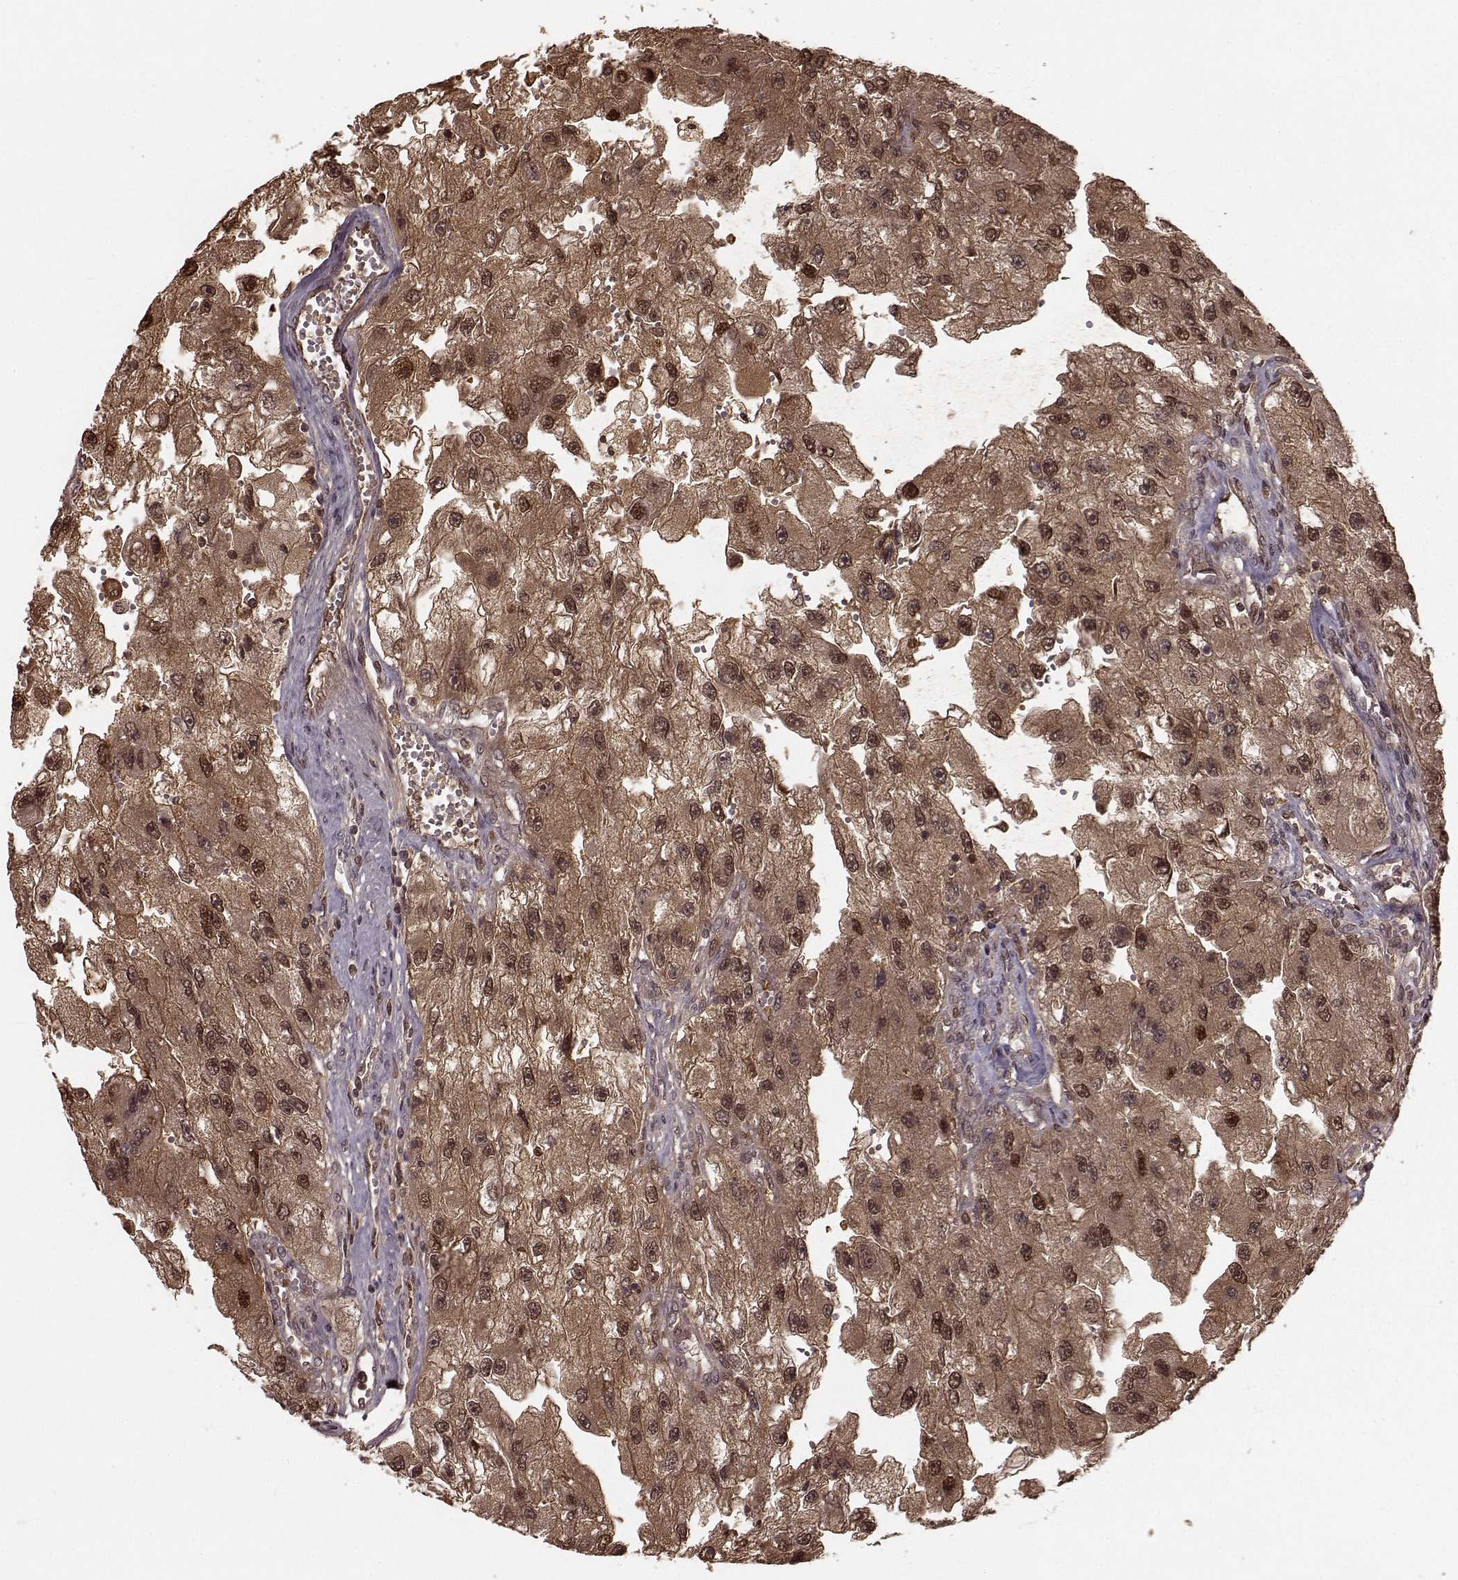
{"staining": {"intensity": "moderate", "quantity": ">75%", "location": "cytoplasmic/membranous,nuclear"}, "tissue": "renal cancer", "cell_type": "Tumor cells", "image_type": "cancer", "snomed": [{"axis": "morphology", "description": "Adenocarcinoma, NOS"}, {"axis": "topography", "description": "Kidney"}], "caption": "Protein expression by immunohistochemistry (IHC) reveals moderate cytoplasmic/membranous and nuclear positivity in about >75% of tumor cells in renal adenocarcinoma. (brown staining indicates protein expression, while blue staining denotes nuclei).", "gene": "GSS", "patient": {"sex": "male", "age": 63}}